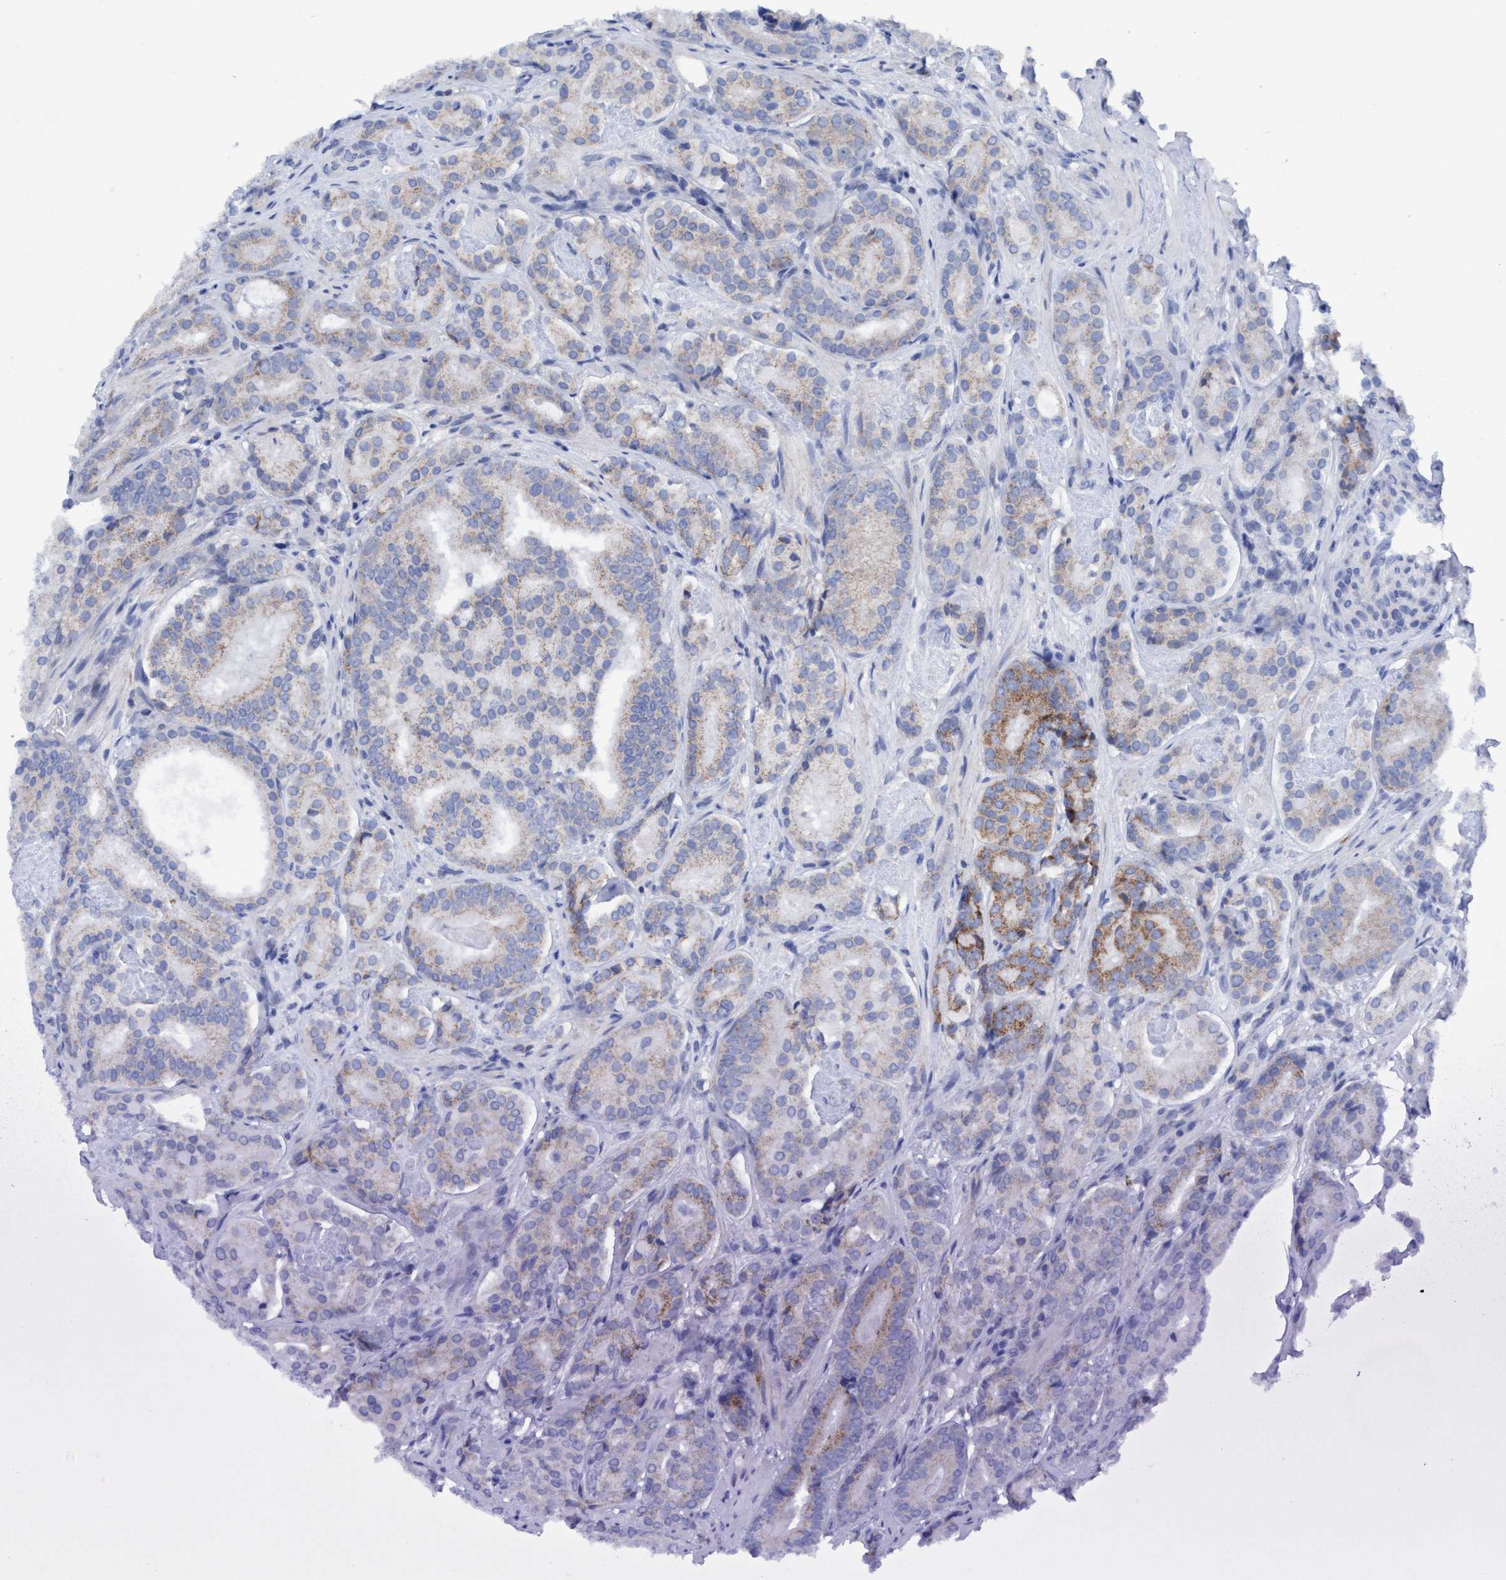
{"staining": {"intensity": "moderate", "quantity": "<25%", "location": "cytoplasmic/membranous"}, "tissue": "prostate cancer", "cell_type": "Tumor cells", "image_type": "cancer", "snomed": [{"axis": "morphology", "description": "Adenocarcinoma, Low grade"}, {"axis": "topography", "description": "Prostate"}], "caption": "Moderate cytoplasmic/membranous staining is seen in approximately <25% of tumor cells in adenocarcinoma (low-grade) (prostate). (Brightfield microscopy of DAB IHC at high magnification).", "gene": "RSAD1", "patient": {"sex": "male", "age": 69}}